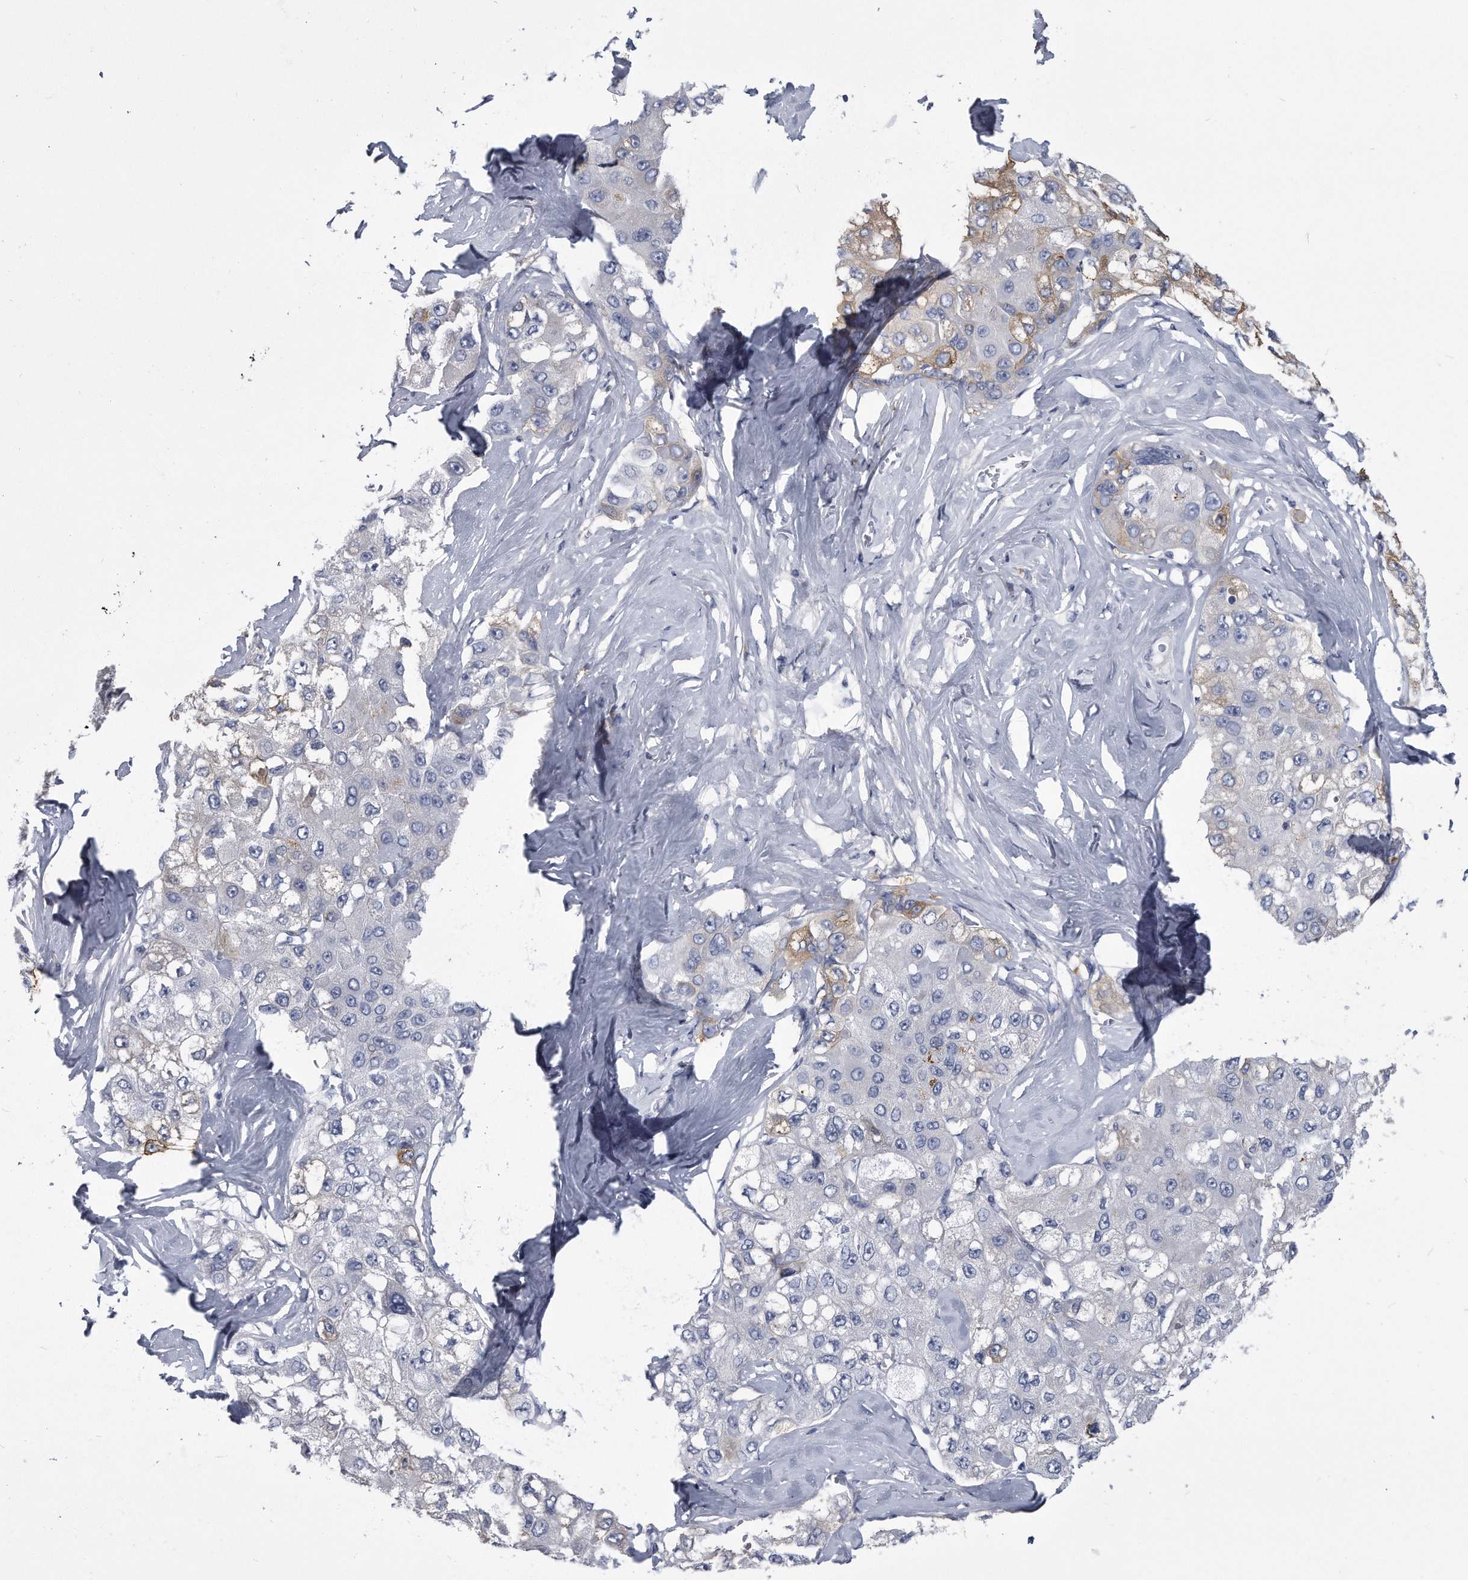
{"staining": {"intensity": "negative", "quantity": "none", "location": "none"}, "tissue": "liver cancer", "cell_type": "Tumor cells", "image_type": "cancer", "snomed": [{"axis": "morphology", "description": "Carcinoma, Hepatocellular, NOS"}, {"axis": "topography", "description": "Liver"}], "caption": "Liver cancer (hepatocellular carcinoma) was stained to show a protein in brown. There is no significant positivity in tumor cells. (DAB immunohistochemistry (IHC) with hematoxylin counter stain).", "gene": "PYGB", "patient": {"sex": "male", "age": 80}}